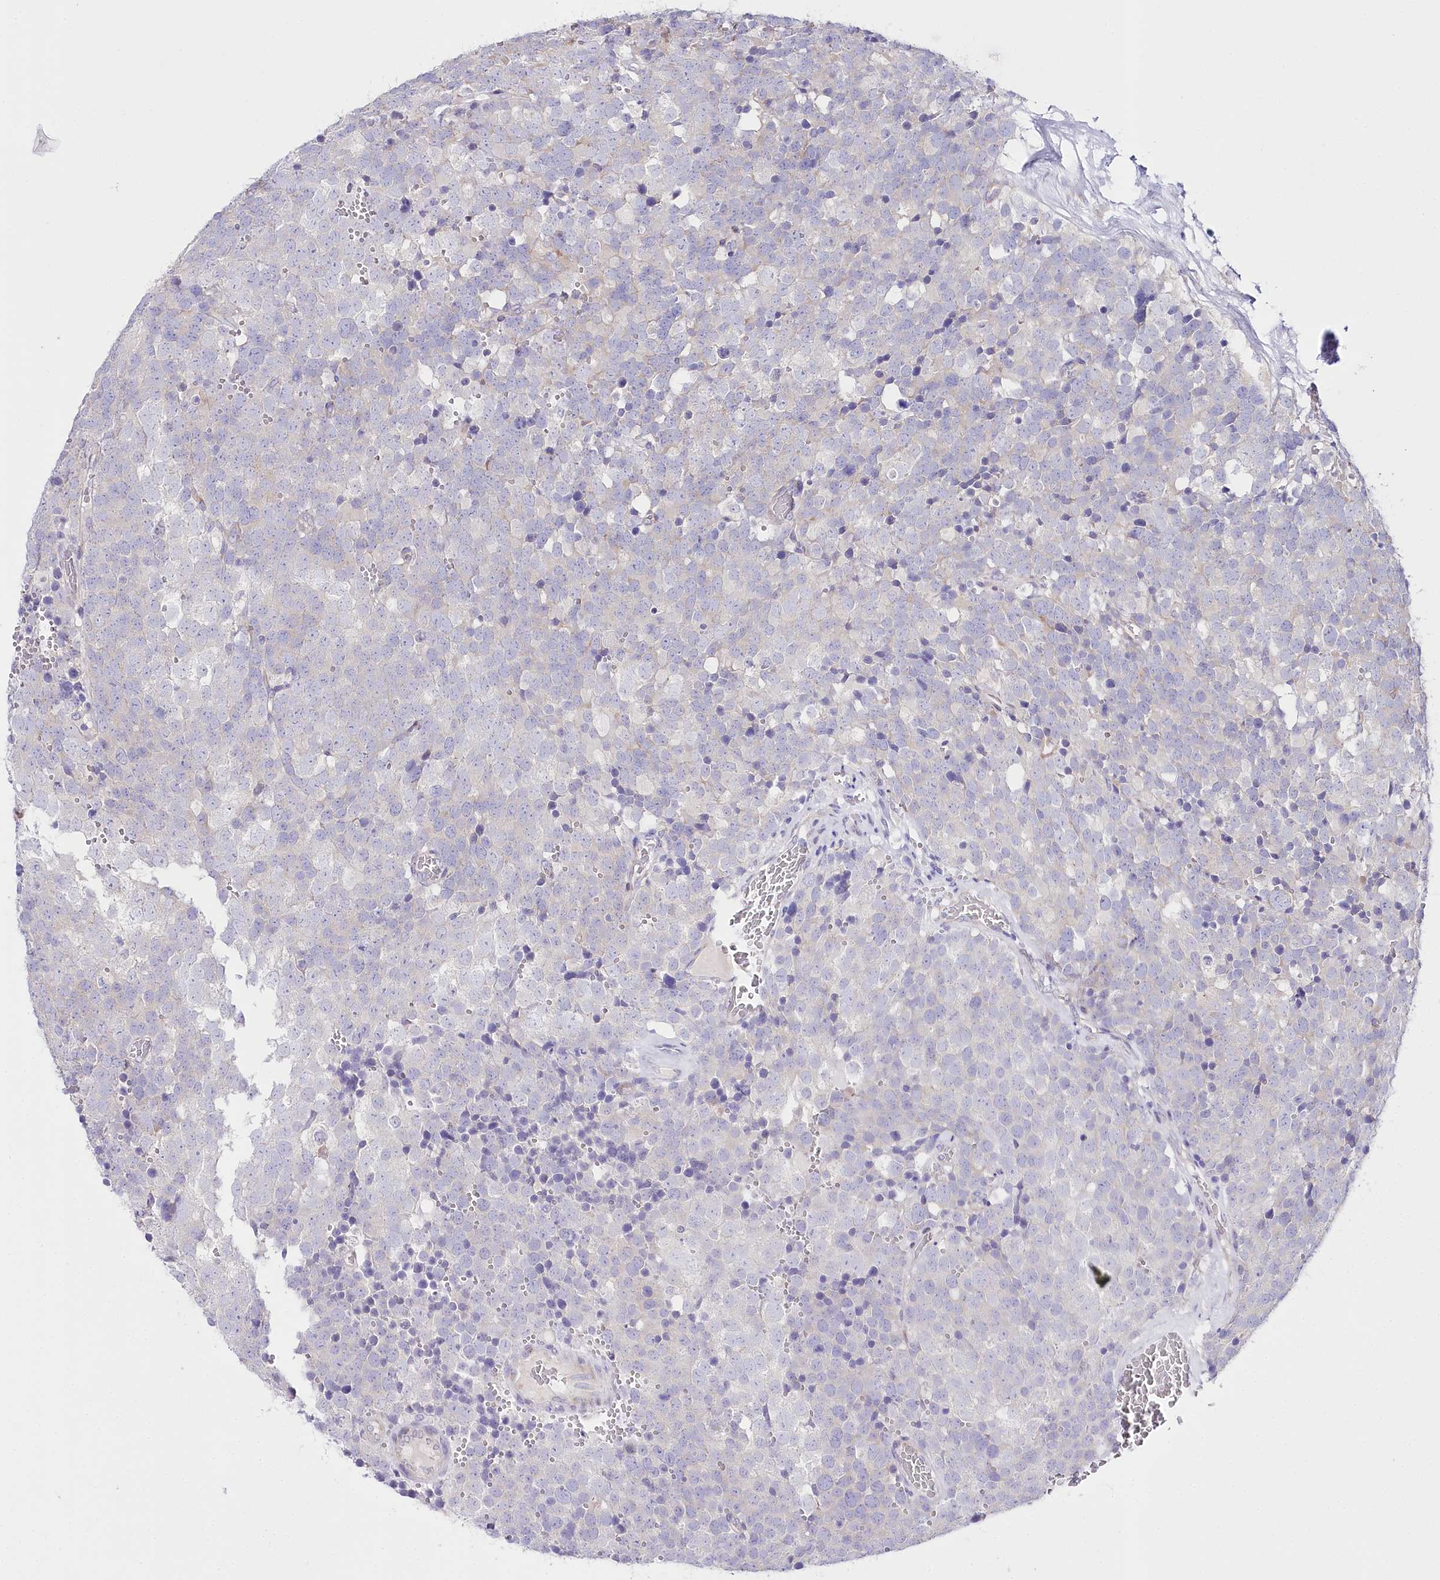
{"staining": {"intensity": "negative", "quantity": "none", "location": "none"}, "tissue": "testis cancer", "cell_type": "Tumor cells", "image_type": "cancer", "snomed": [{"axis": "morphology", "description": "Seminoma, NOS"}, {"axis": "topography", "description": "Testis"}], "caption": "Immunohistochemistry histopathology image of neoplastic tissue: seminoma (testis) stained with DAB (3,3'-diaminobenzidine) exhibits no significant protein positivity in tumor cells.", "gene": "CSN3", "patient": {"sex": "male", "age": 71}}